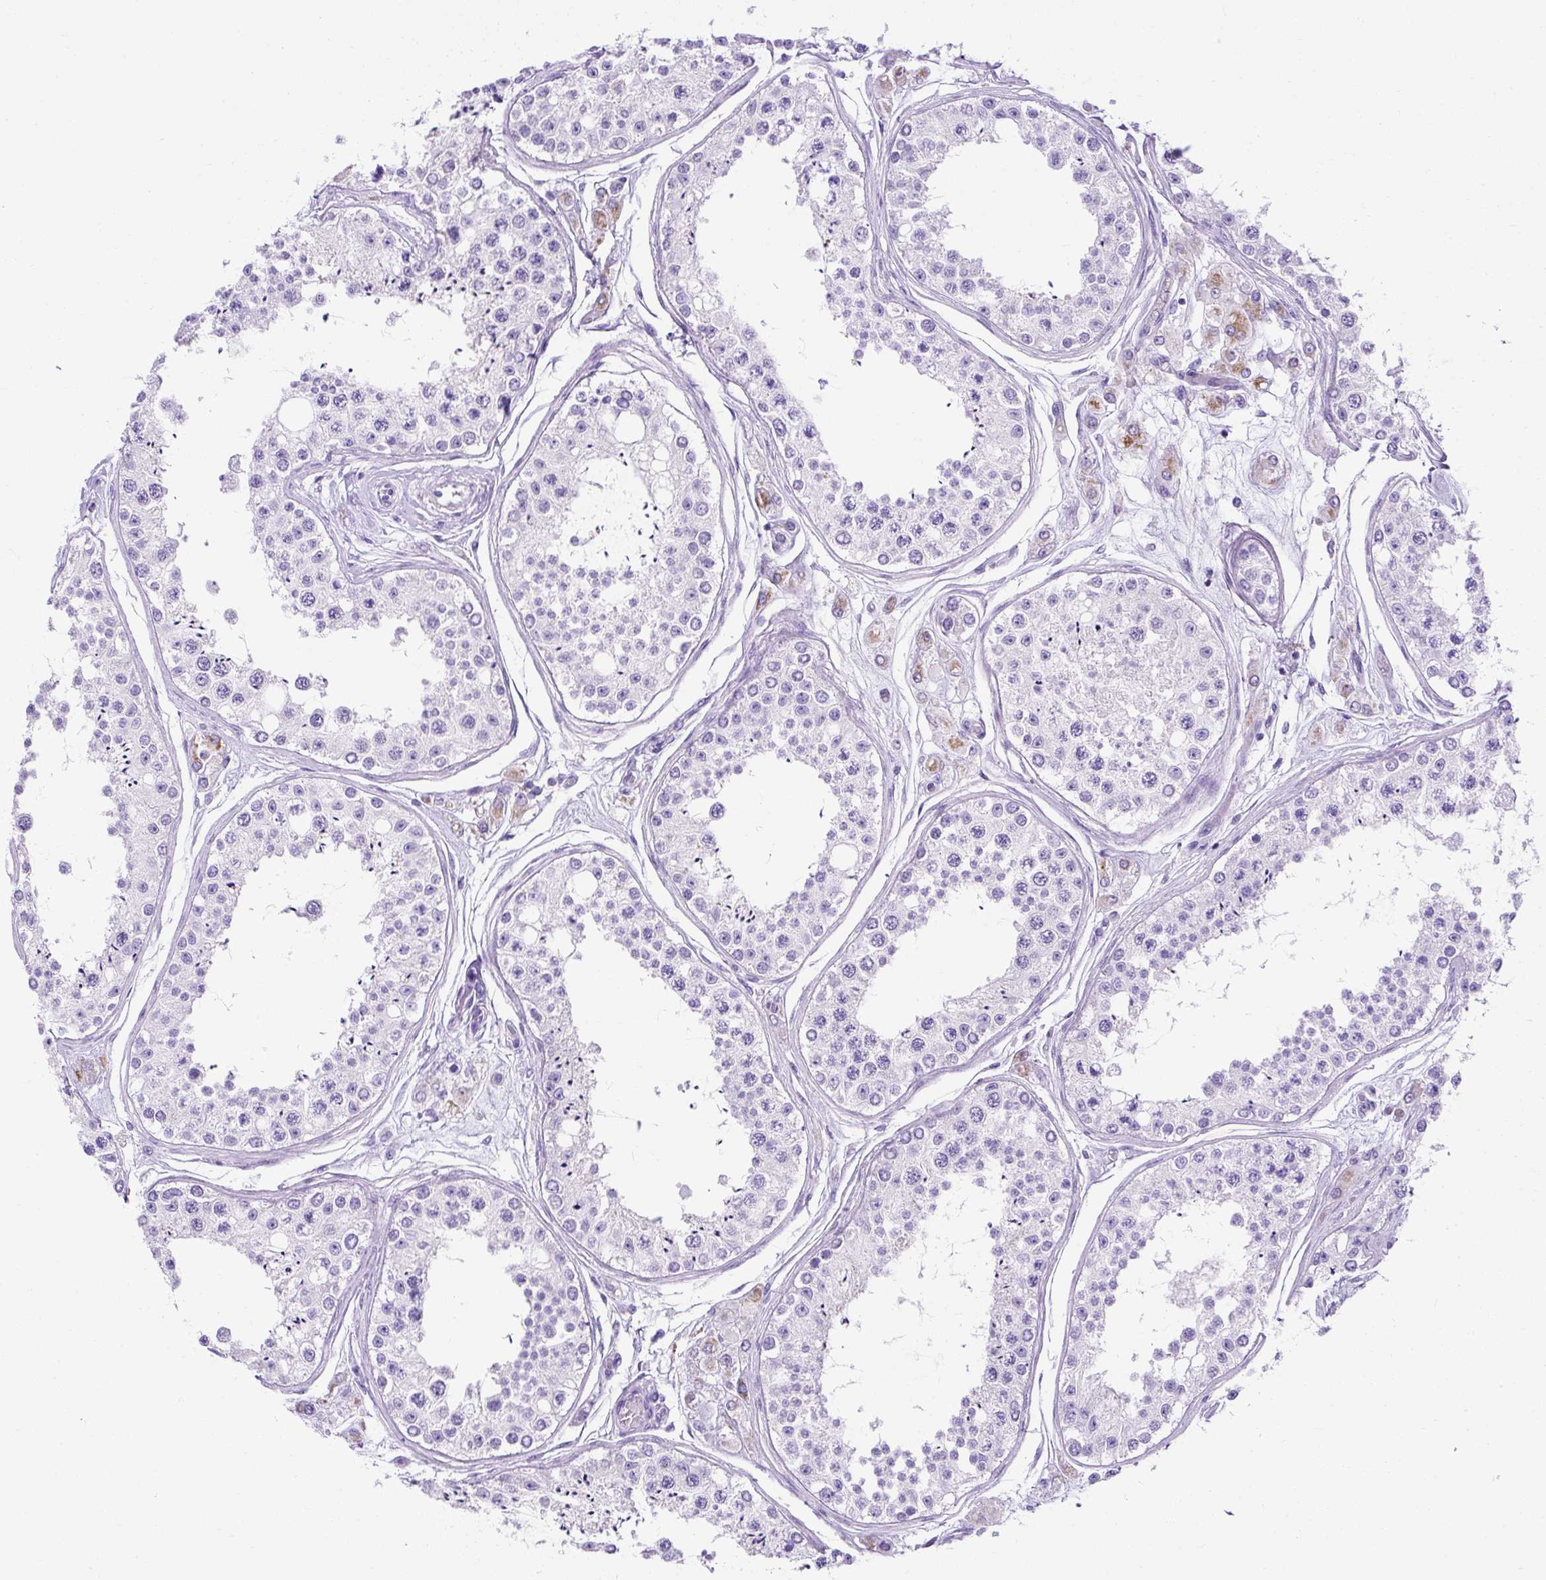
{"staining": {"intensity": "negative", "quantity": "none", "location": "none"}, "tissue": "testis", "cell_type": "Cells in seminiferous ducts", "image_type": "normal", "snomed": [{"axis": "morphology", "description": "Normal tissue, NOS"}, {"axis": "topography", "description": "Testis"}], "caption": "The photomicrograph displays no significant staining in cells in seminiferous ducts of testis. (DAB immunohistochemistry (IHC), high magnification).", "gene": "KRT12", "patient": {"sex": "male", "age": 25}}